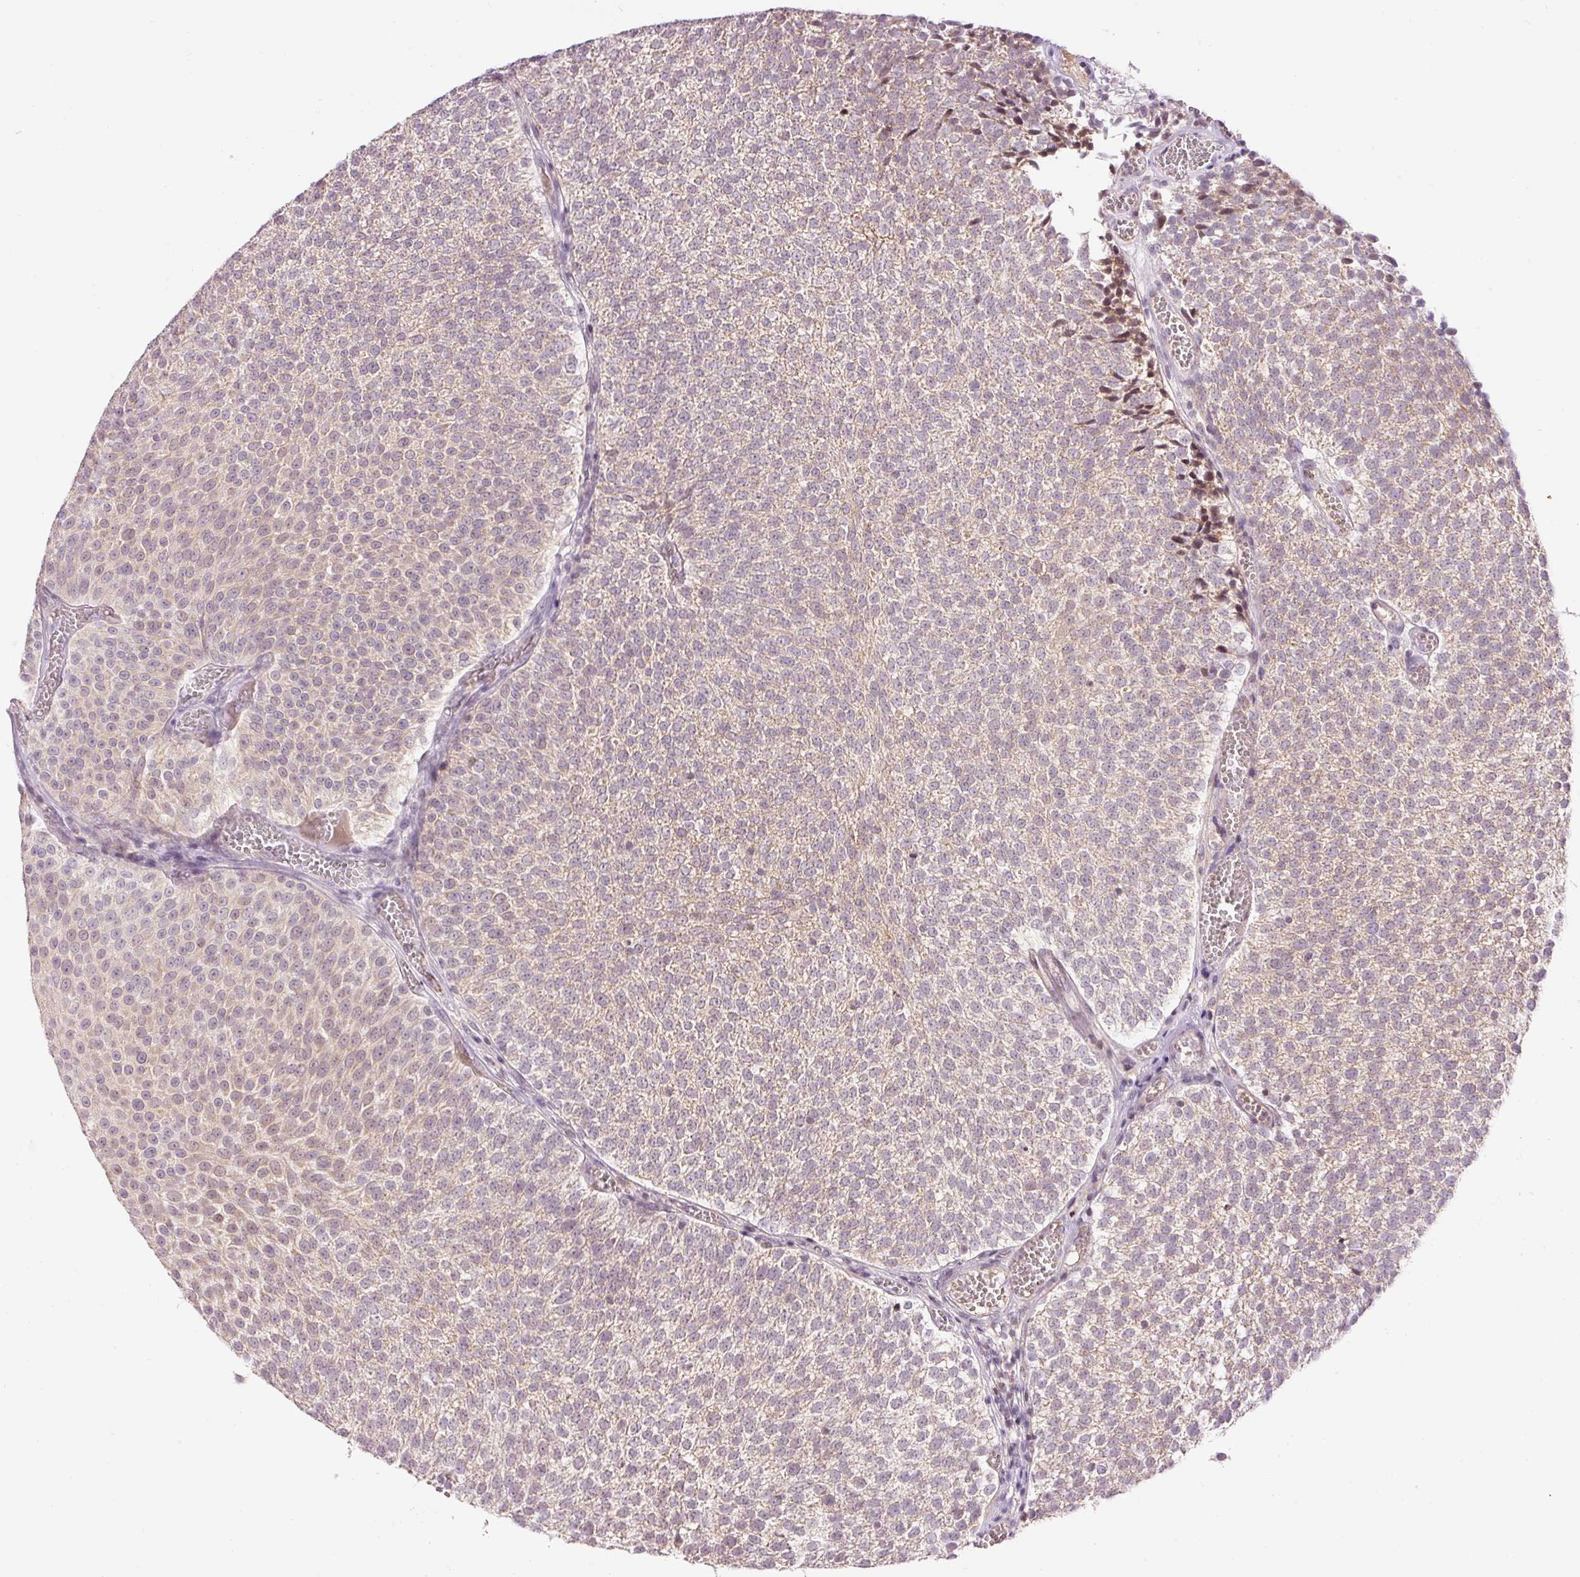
{"staining": {"intensity": "moderate", "quantity": "25%-75%", "location": "cytoplasmic/membranous"}, "tissue": "urothelial cancer", "cell_type": "Tumor cells", "image_type": "cancer", "snomed": [{"axis": "morphology", "description": "Urothelial carcinoma, Low grade"}, {"axis": "topography", "description": "Urinary bladder"}], "caption": "Immunohistochemical staining of human urothelial cancer demonstrates medium levels of moderate cytoplasmic/membranous protein expression in approximately 25%-75% of tumor cells. (DAB IHC, brown staining for protein, blue staining for nuclei).", "gene": "ABHD11", "patient": {"sex": "female", "age": 79}}